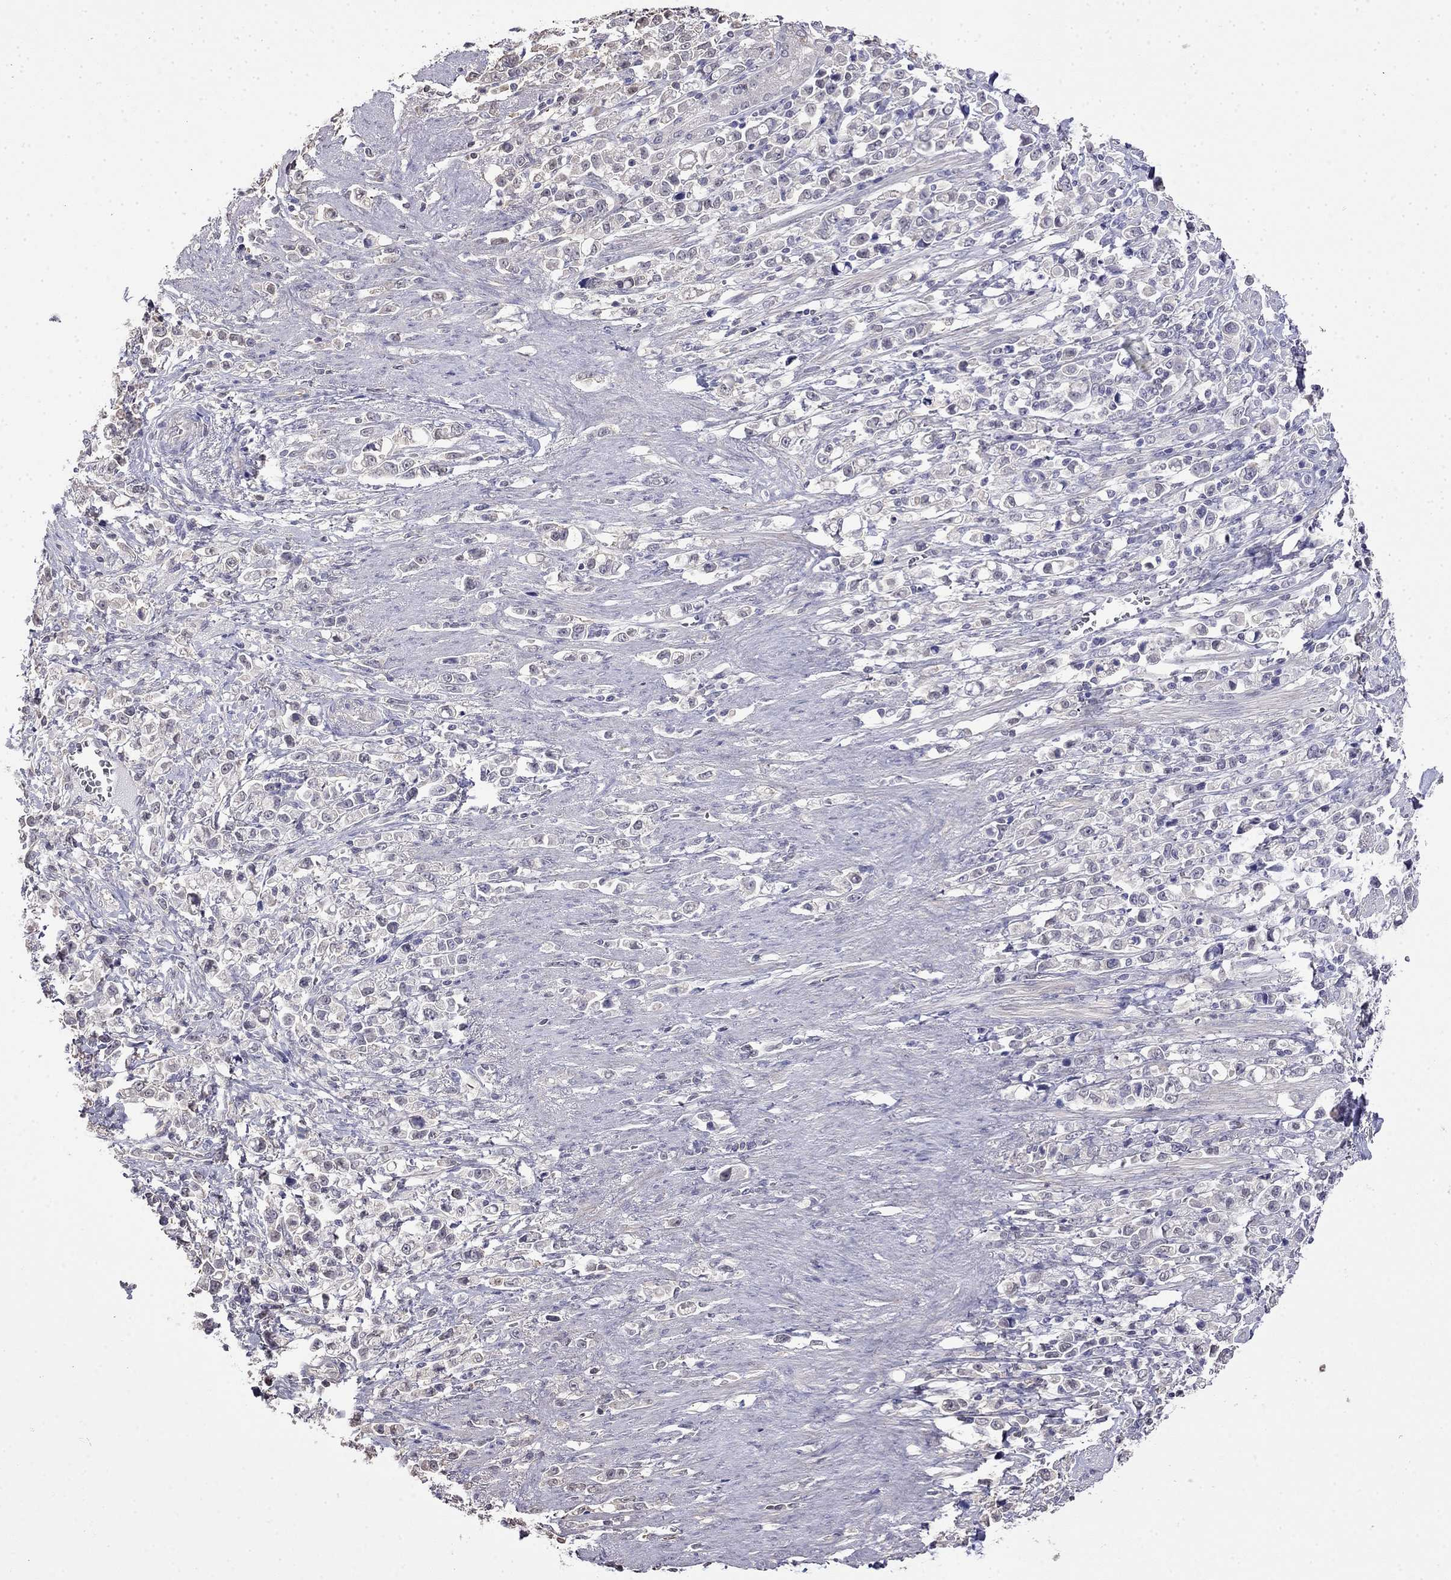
{"staining": {"intensity": "negative", "quantity": "none", "location": "none"}, "tissue": "stomach cancer", "cell_type": "Tumor cells", "image_type": "cancer", "snomed": [{"axis": "morphology", "description": "Adenocarcinoma, NOS"}, {"axis": "topography", "description": "Stomach"}], "caption": "A photomicrograph of stomach adenocarcinoma stained for a protein exhibits no brown staining in tumor cells.", "gene": "GUCA1B", "patient": {"sex": "male", "age": 63}}